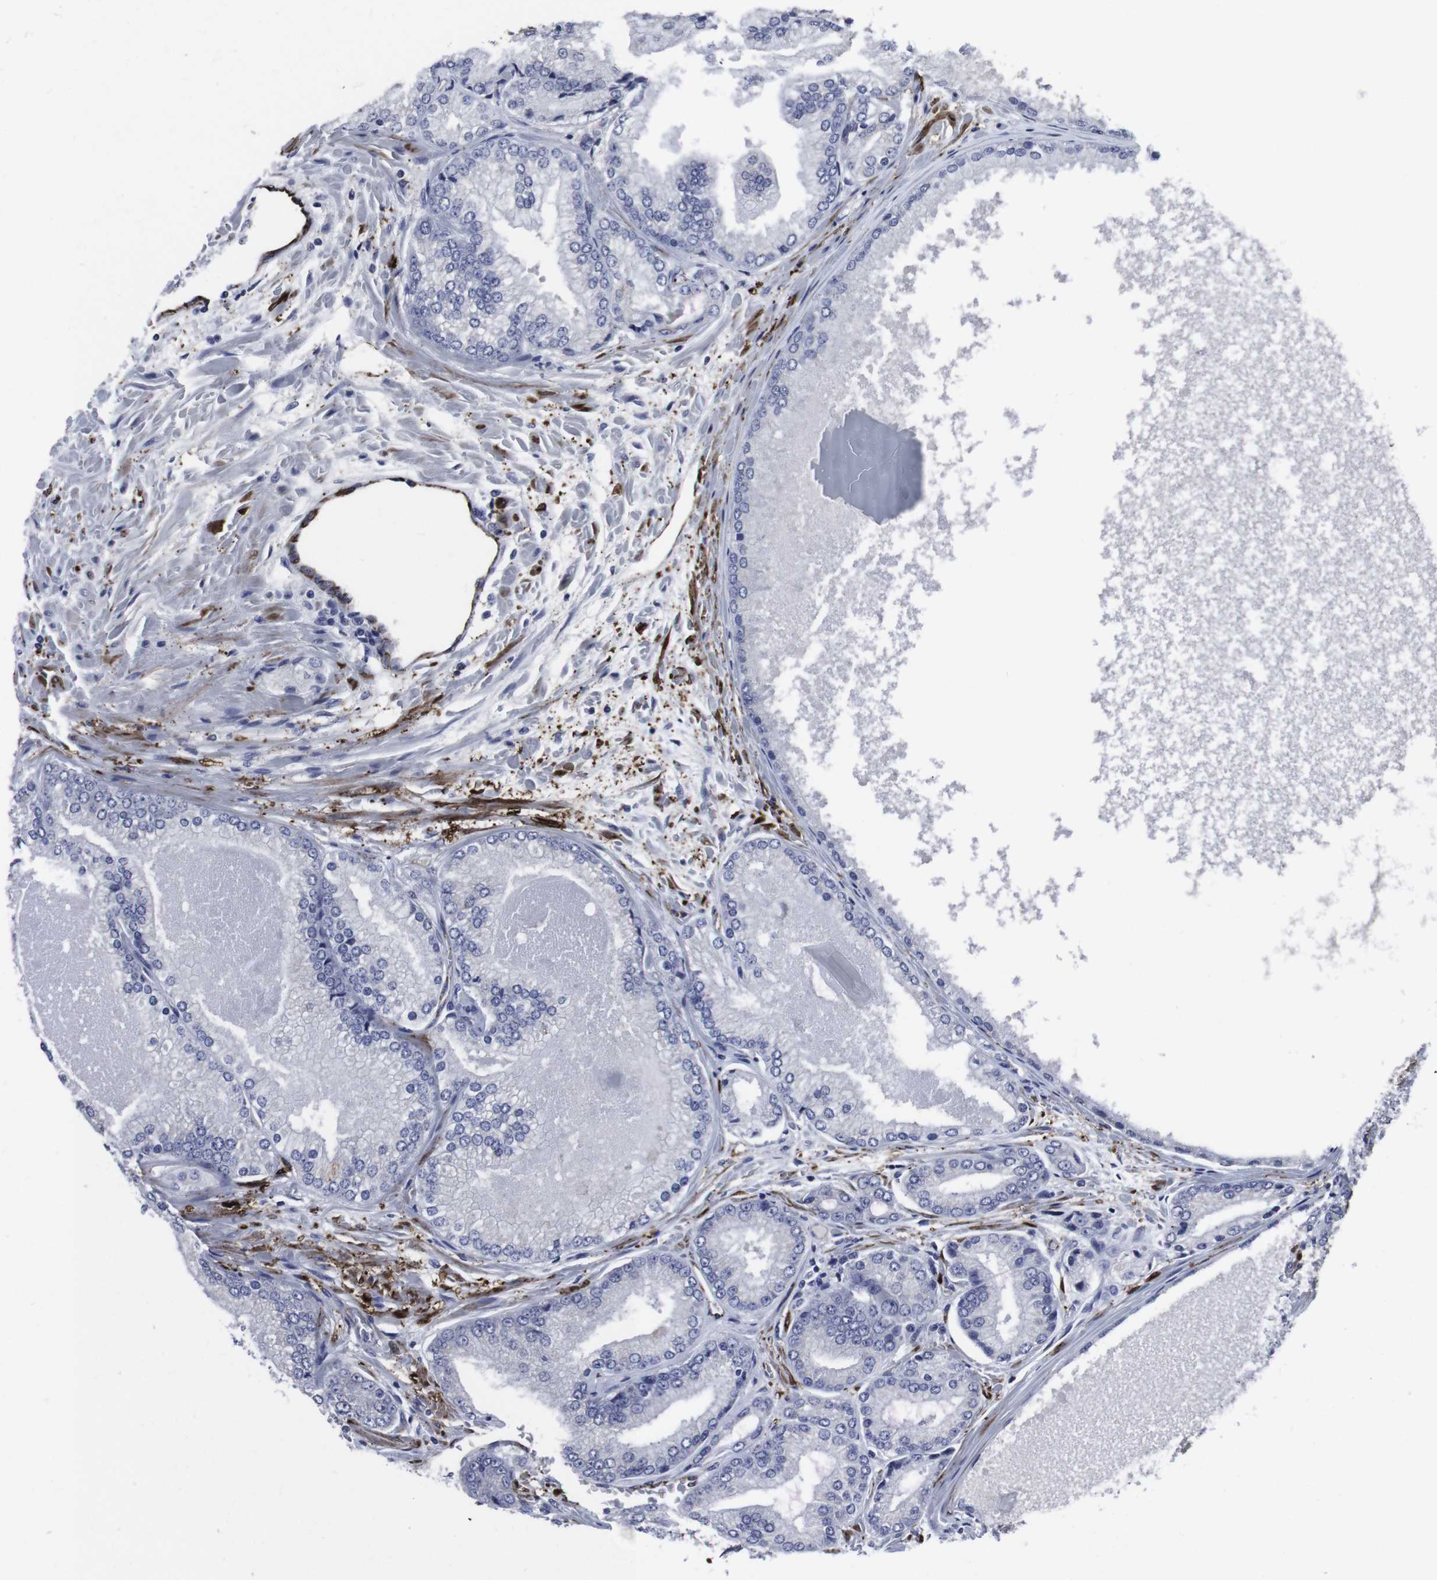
{"staining": {"intensity": "negative", "quantity": "none", "location": "none"}, "tissue": "prostate cancer", "cell_type": "Tumor cells", "image_type": "cancer", "snomed": [{"axis": "morphology", "description": "Adenocarcinoma, High grade"}, {"axis": "topography", "description": "Prostate"}], "caption": "Protein analysis of prostate cancer displays no significant positivity in tumor cells. The staining was performed using DAB to visualize the protein expression in brown, while the nuclei were stained in blue with hematoxylin (Magnification: 20x).", "gene": "SNCG", "patient": {"sex": "male", "age": 59}}